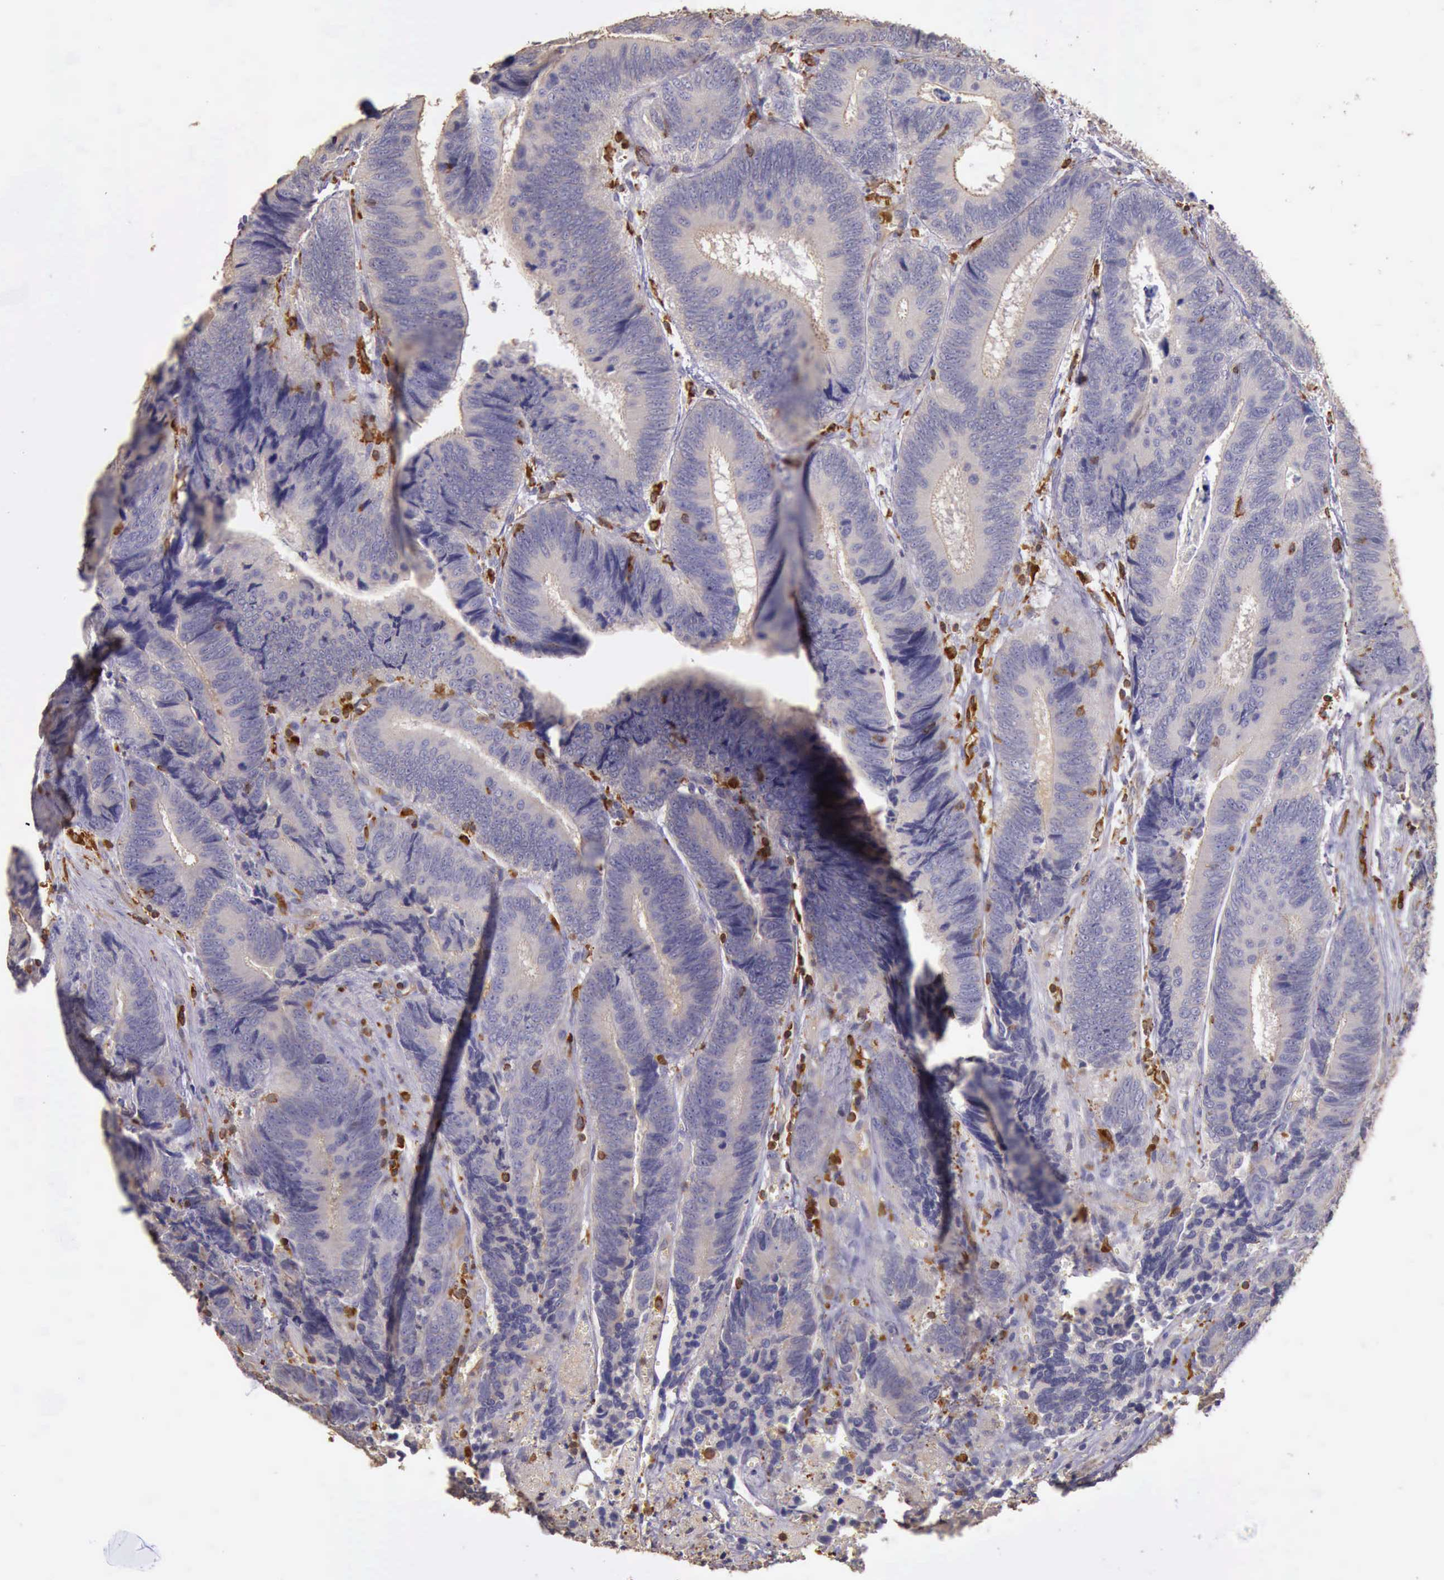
{"staining": {"intensity": "negative", "quantity": "none", "location": "none"}, "tissue": "colorectal cancer", "cell_type": "Tumor cells", "image_type": "cancer", "snomed": [{"axis": "morphology", "description": "Adenocarcinoma, NOS"}, {"axis": "topography", "description": "Colon"}], "caption": "Immunohistochemical staining of colorectal adenocarcinoma demonstrates no significant expression in tumor cells. (DAB immunohistochemistry, high magnification).", "gene": "ARHGAP4", "patient": {"sex": "male", "age": 72}}